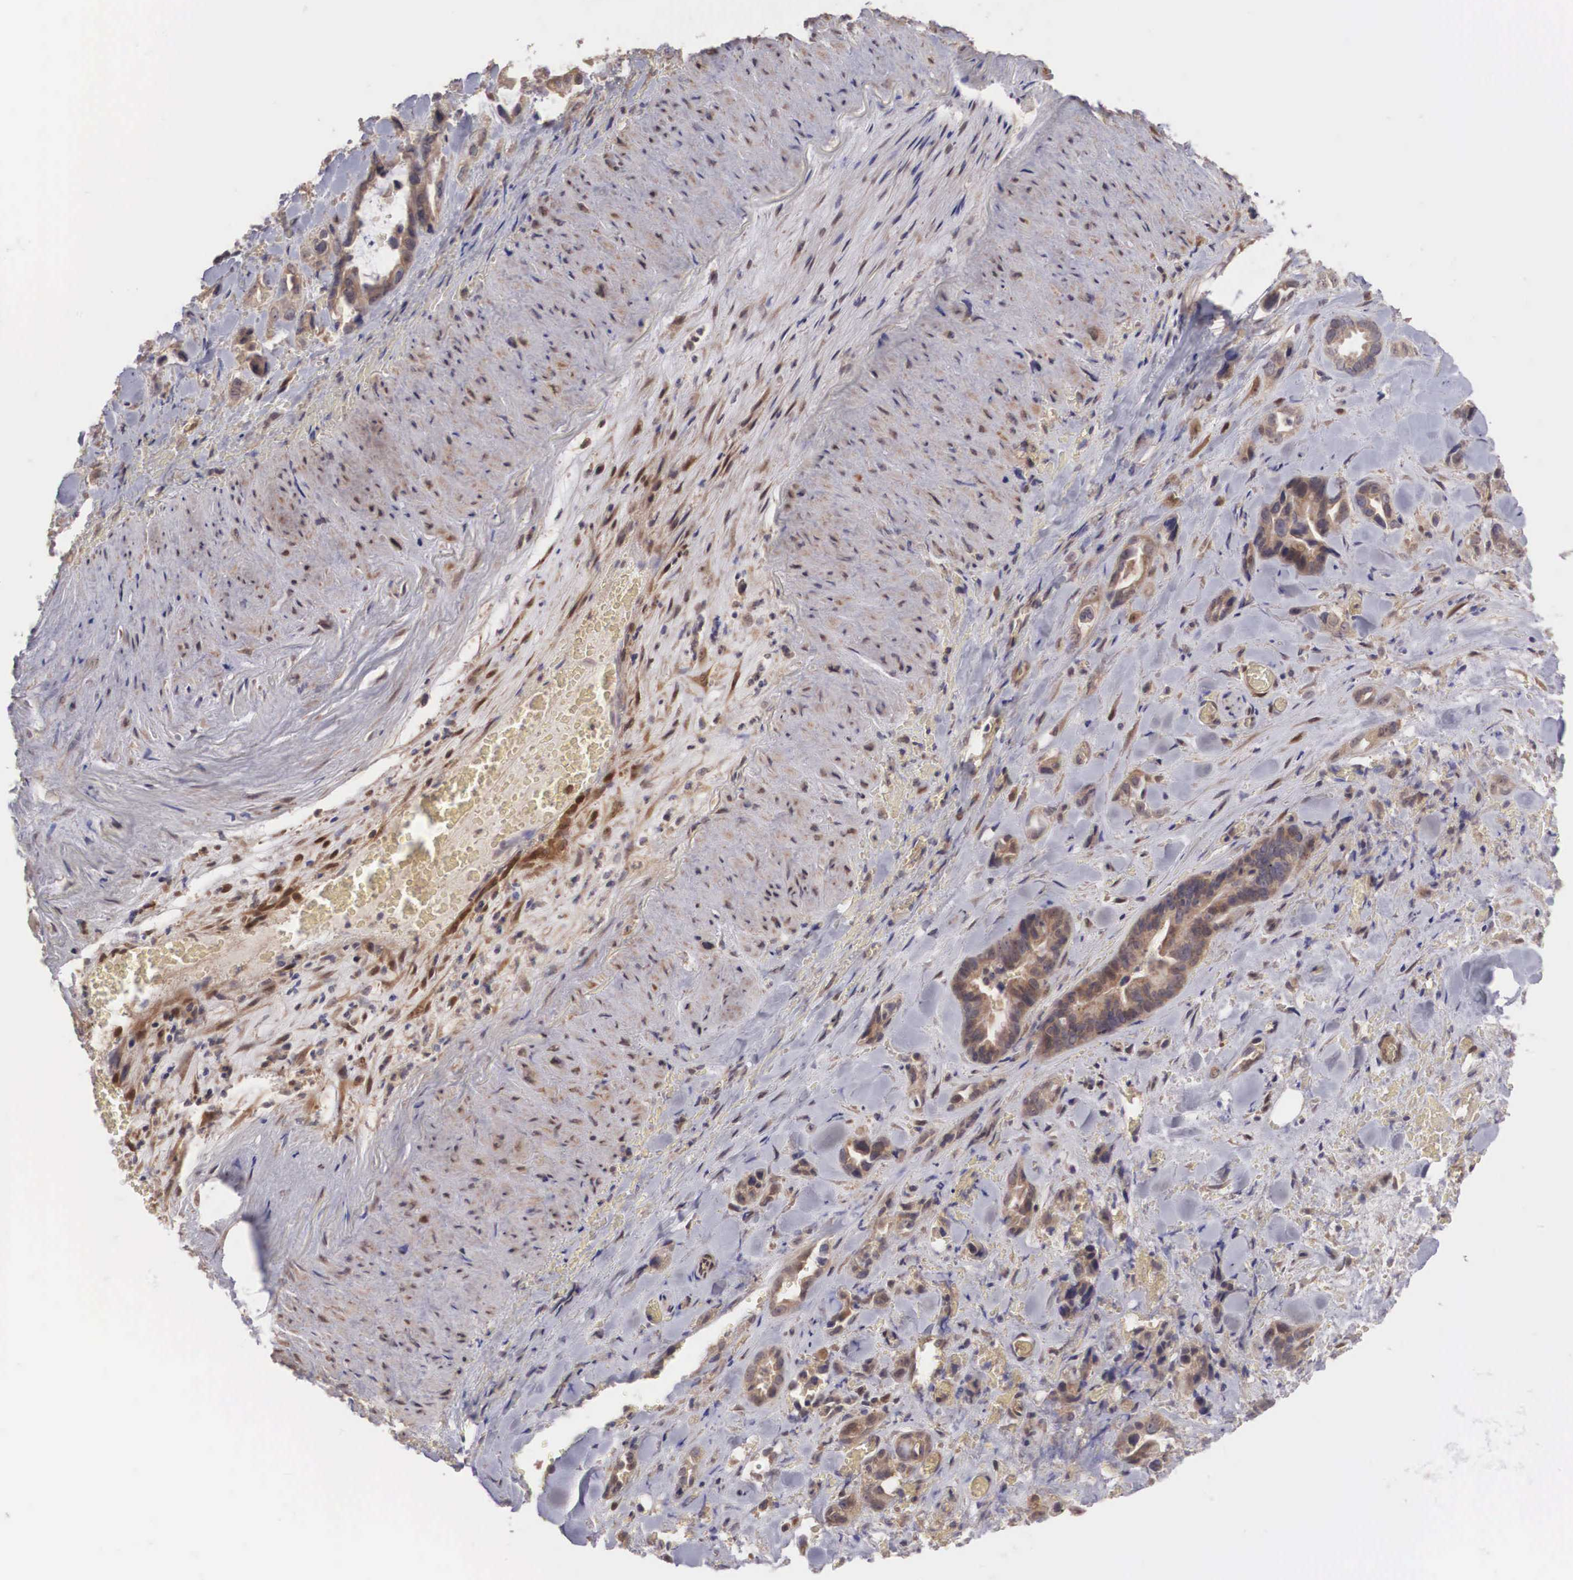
{"staining": {"intensity": "moderate", "quantity": ">75%", "location": "cytoplasmic/membranous"}, "tissue": "pancreatic cancer", "cell_type": "Tumor cells", "image_type": "cancer", "snomed": [{"axis": "morphology", "description": "Adenocarcinoma, NOS"}, {"axis": "topography", "description": "Pancreas"}], "caption": "Adenocarcinoma (pancreatic) stained for a protein (brown) displays moderate cytoplasmic/membranous positive staining in approximately >75% of tumor cells.", "gene": "DNAJB7", "patient": {"sex": "male", "age": 69}}